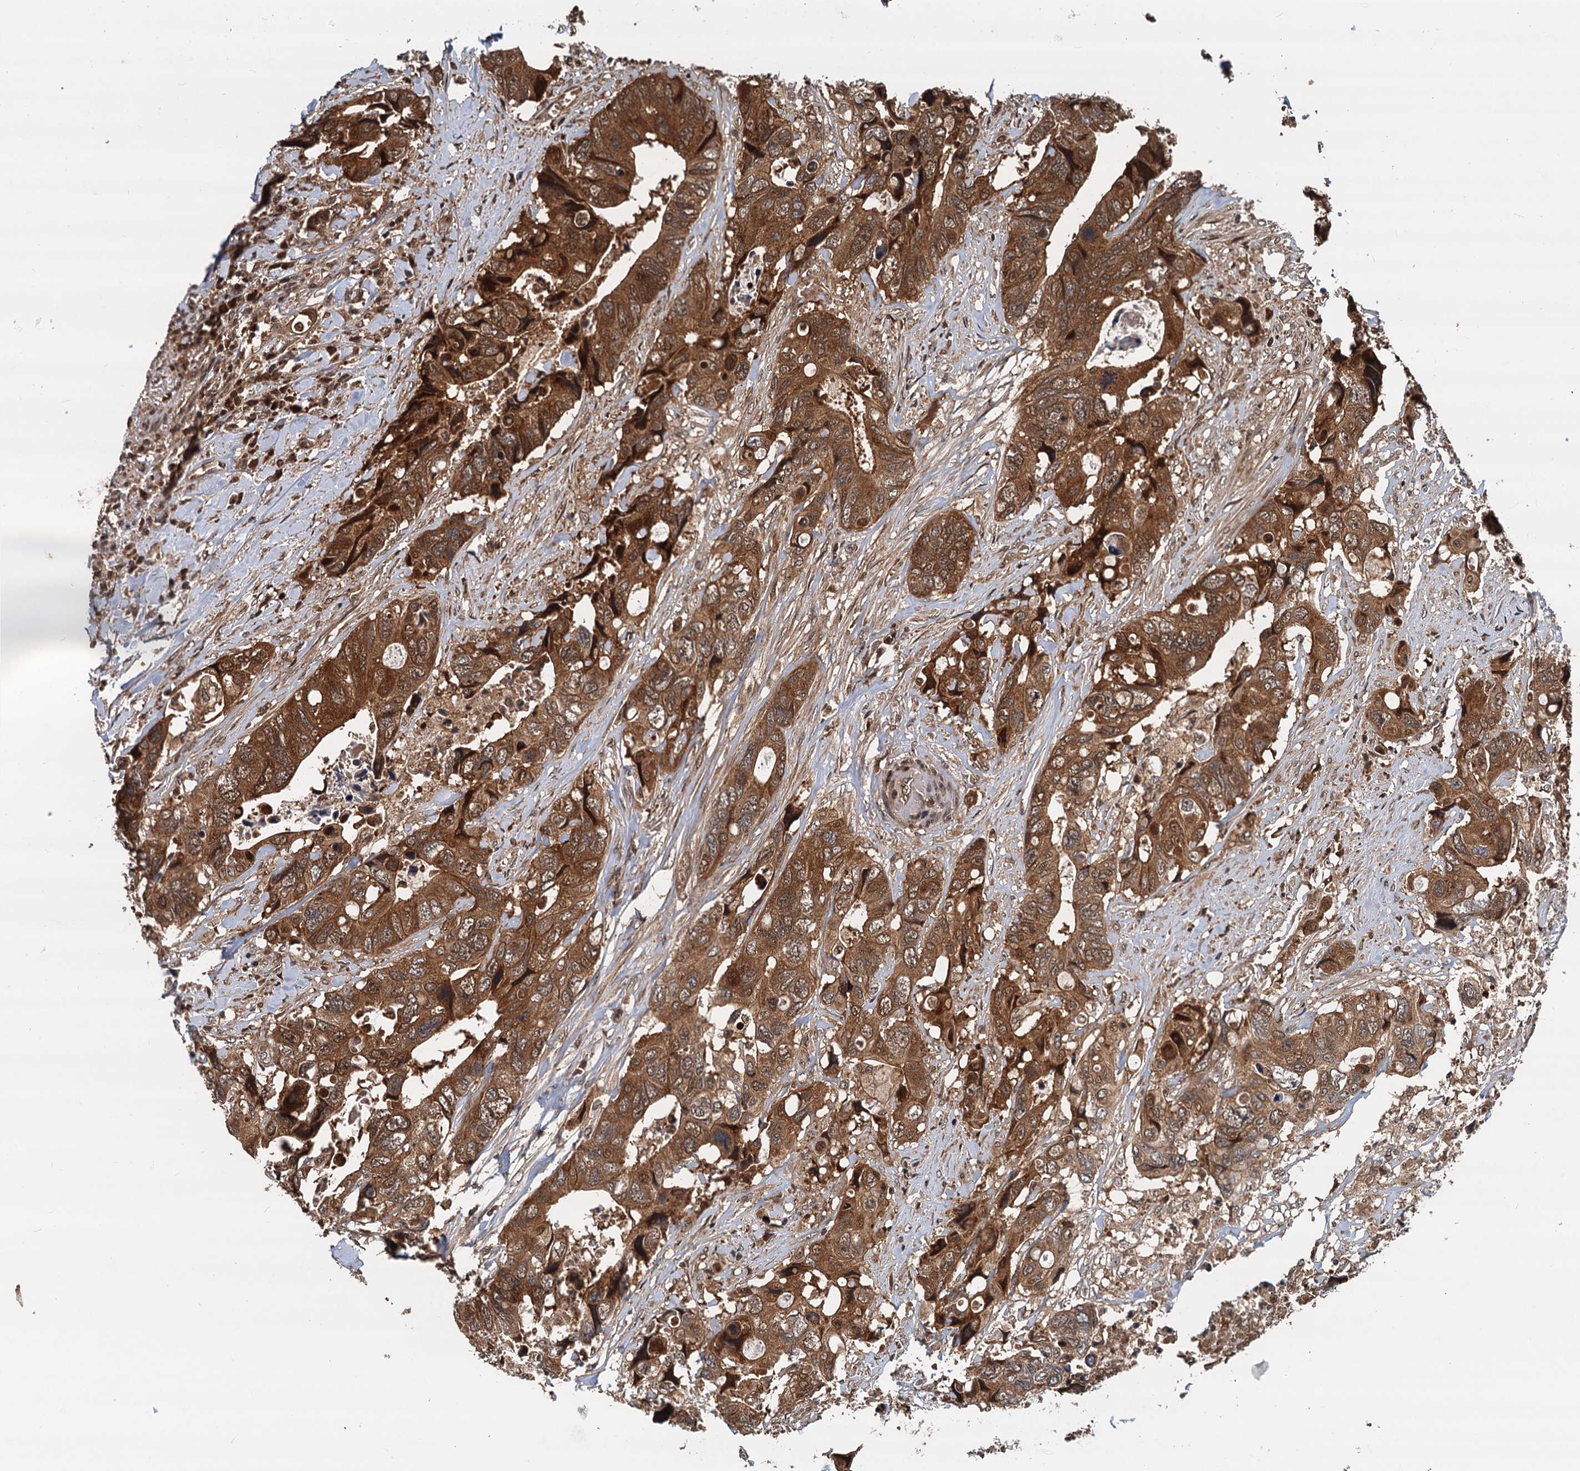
{"staining": {"intensity": "strong", "quantity": ">75%", "location": "cytoplasmic/membranous,nuclear"}, "tissue": "colorectal cancer", "cell_type": "Tumor cells", "image_type": "cancer", "snomed": [{"axis": "morphology", "description": "Adenocarcinoma, NOS"}, {"axis": "topography", "description": "Rectum"}], "caption": "The image reveals immunohistochemical staining of colorectal adenocarcinoma. There is strong cytoplasmic/membranous and nuclear positivity is appreciated in approximately >75% of tumor cells.", "gene": "STUB1", "patient": {"sex": "male", "age": 57}}